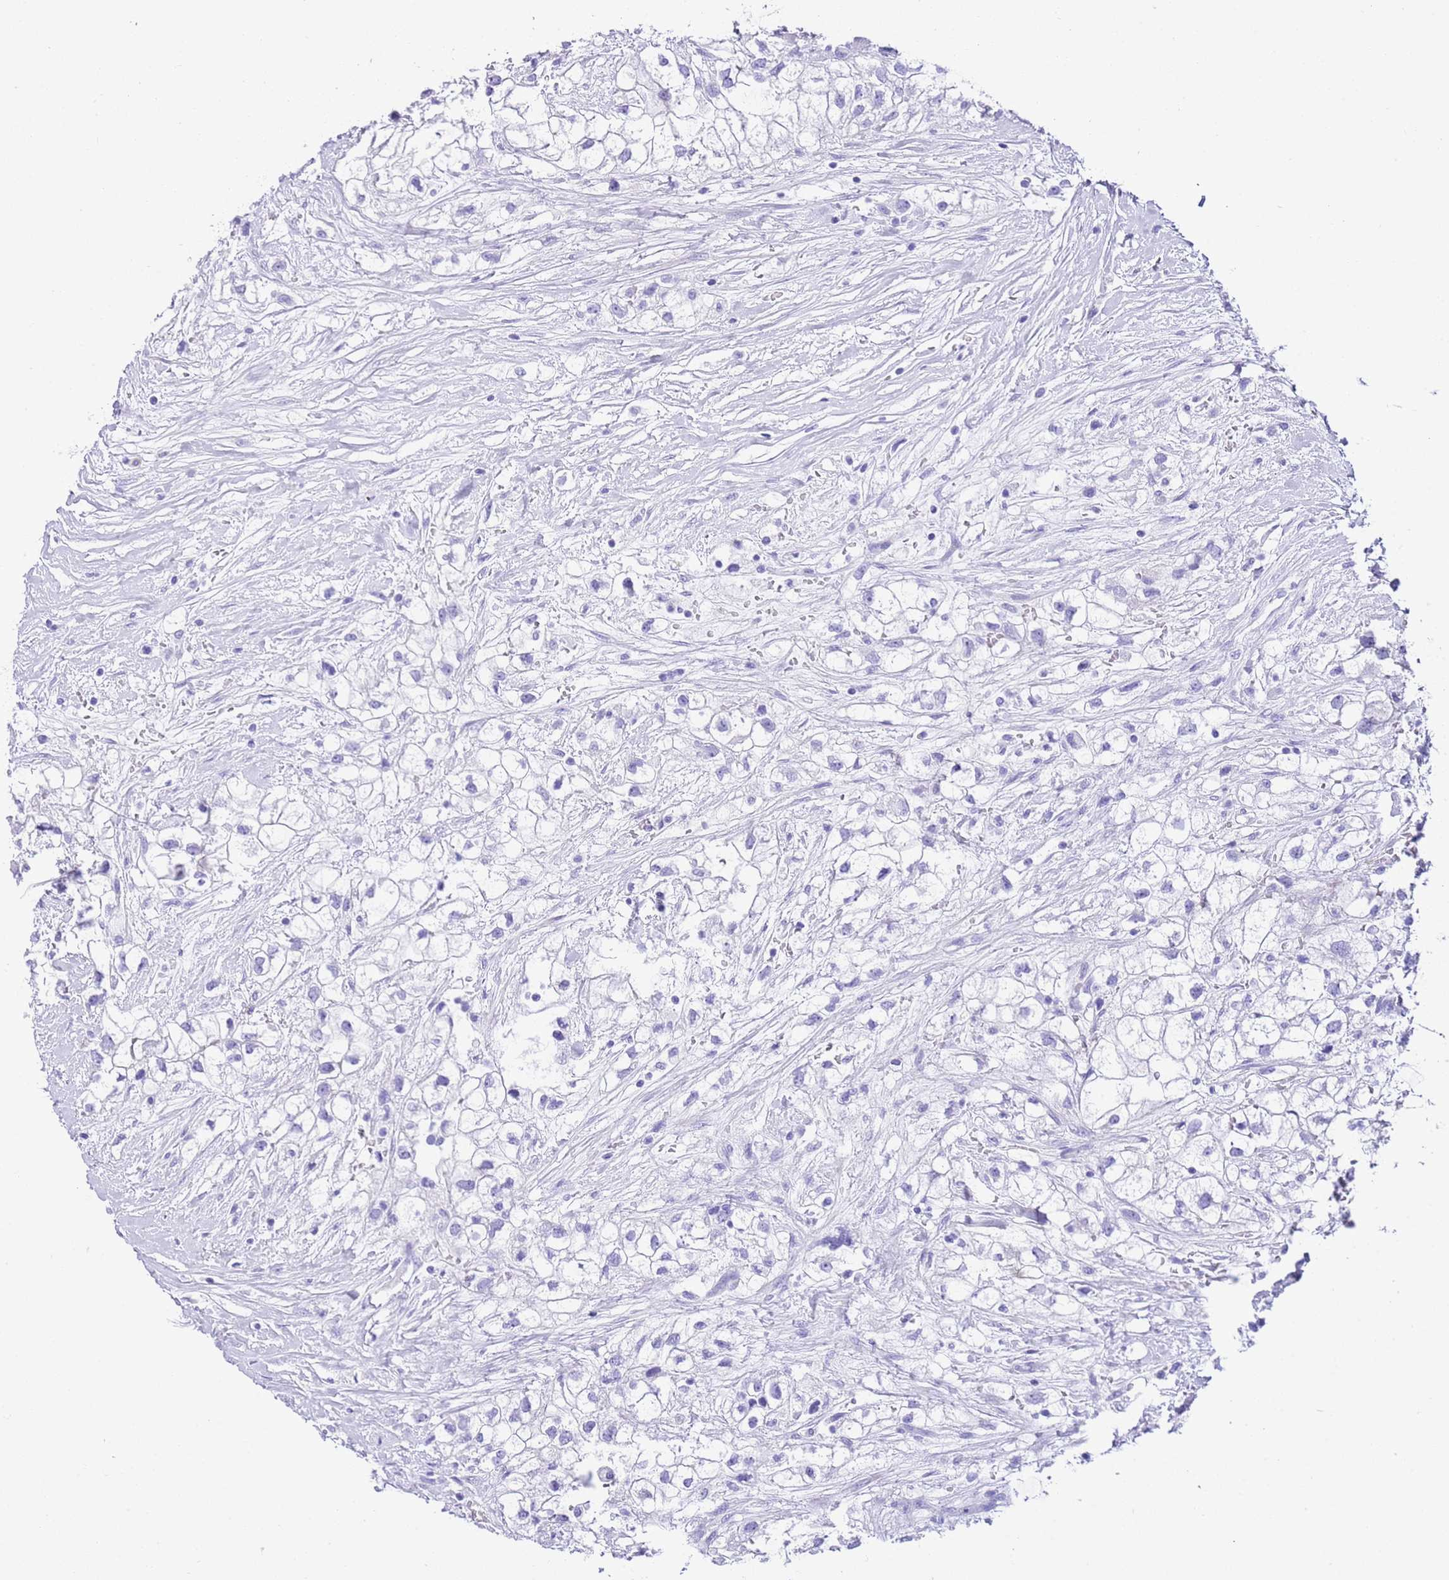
{"staining": {"intensity": "negative", "quantity": "none", "location": "none"}, "tissue": "renal cancer", "cell_type": "Tumor cells", "image_type": "cancer", "snomed": [{"axis": "morphology", "description": "Adenocarcinoma, NOS"}, {"axis": "topography", "description": "Kidney"}], "caption": "Immunohistochemical staining of human renal adenocarcinoma reveals no significant positivity in tumor cells.", "gene": "KCNC1", "patient": {"sex": "male", "age": 59}}